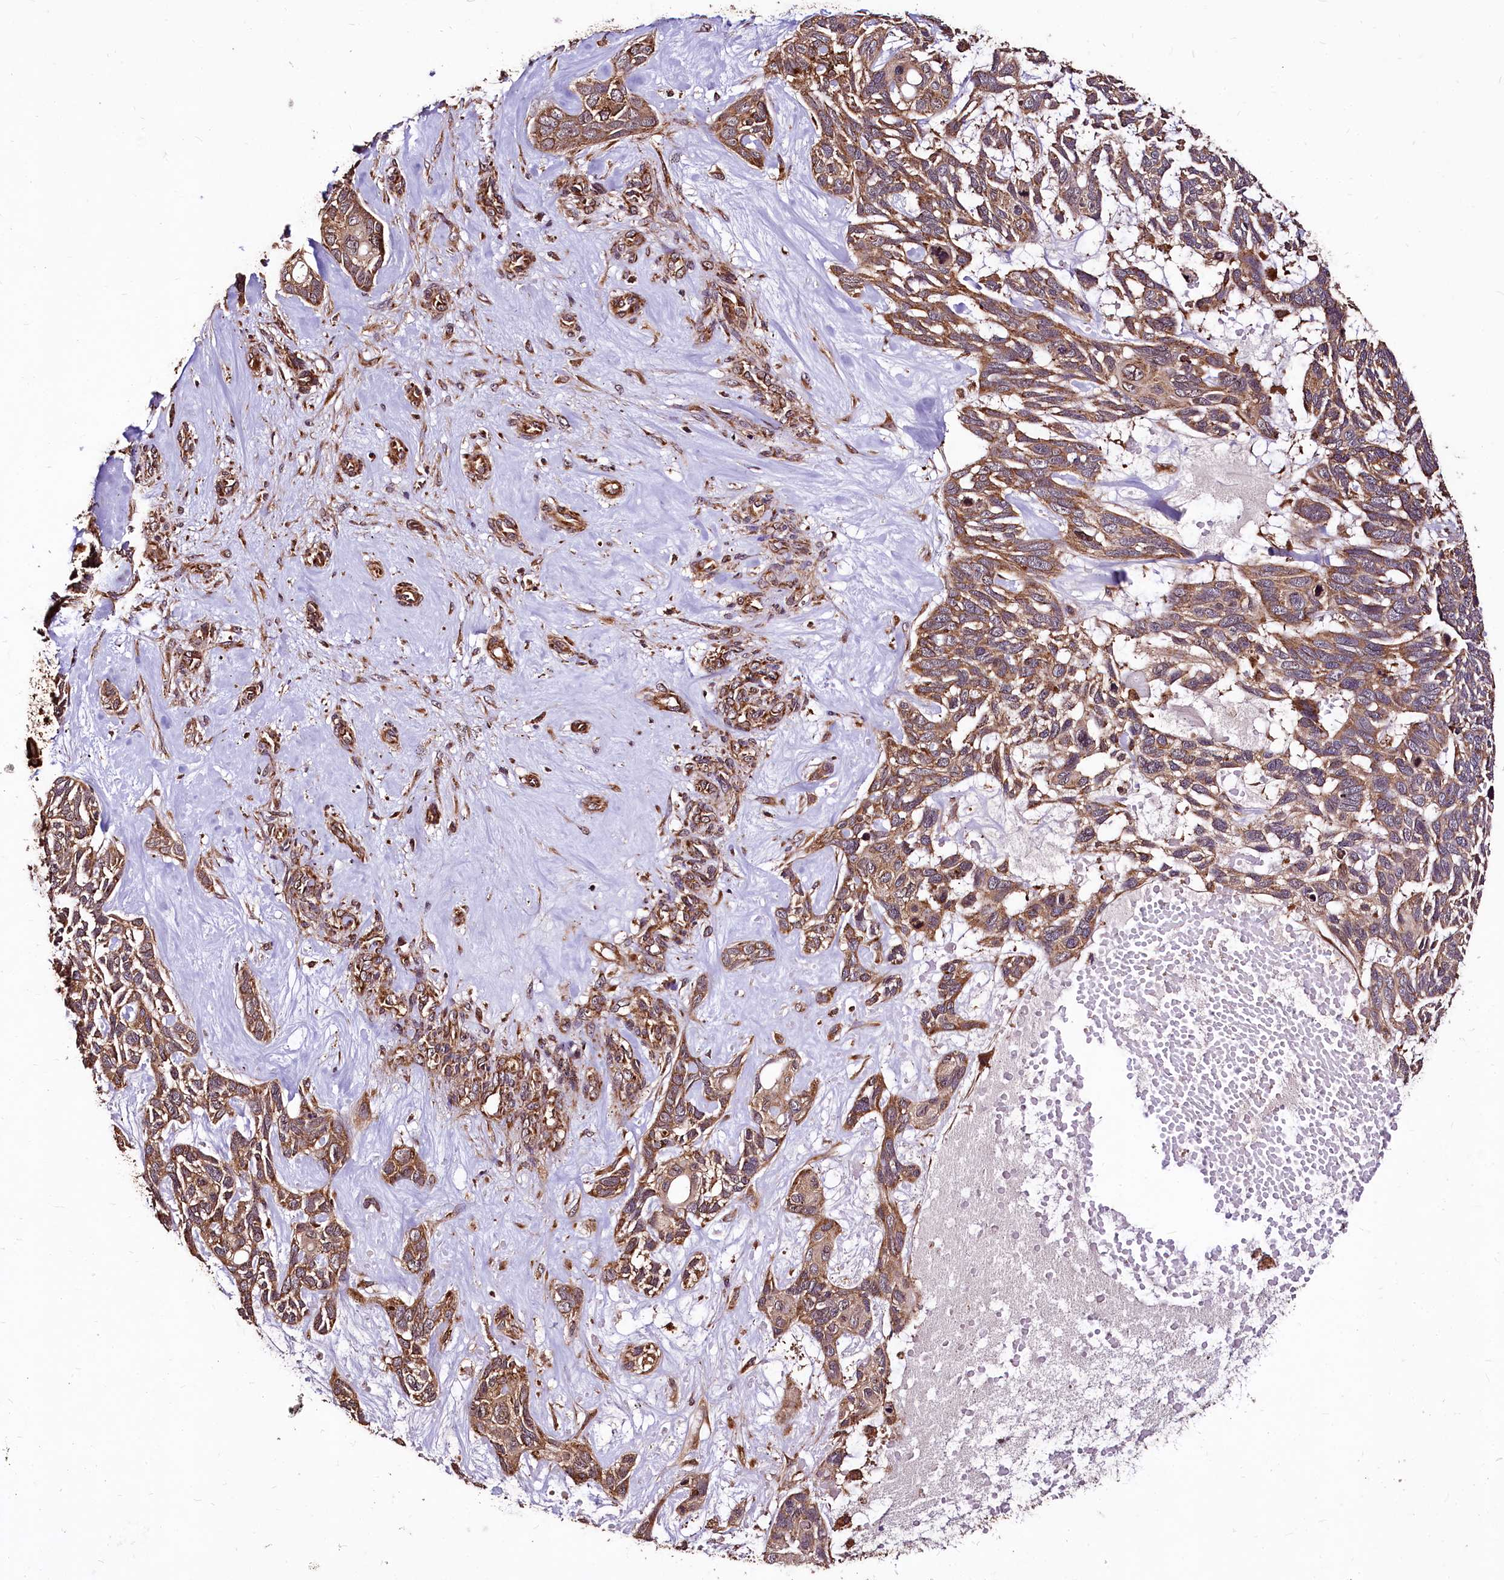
{"staining": {"intensity": "moderate", "quantity": ">75%", "location": "cytoplasmic/membranous"}, "tissue": "skin cancer", "cell_type": "Tumor cells", "image_type": "cancer", "snomed": [{"axis": "morphology", "description": "Basal cell carcinoma"}, {"axis": "topography", "description": "Skin"}], "caption": "Approximately >75% of tumor cells in human skin cancer (basal cell carcinoma) reveal moderate cytoplasmic/membranous protein staining as visualized by brown immunohistochemical staining.", "gene": "LRSAM1", "patient": {"sex": "male", "age": 88}}